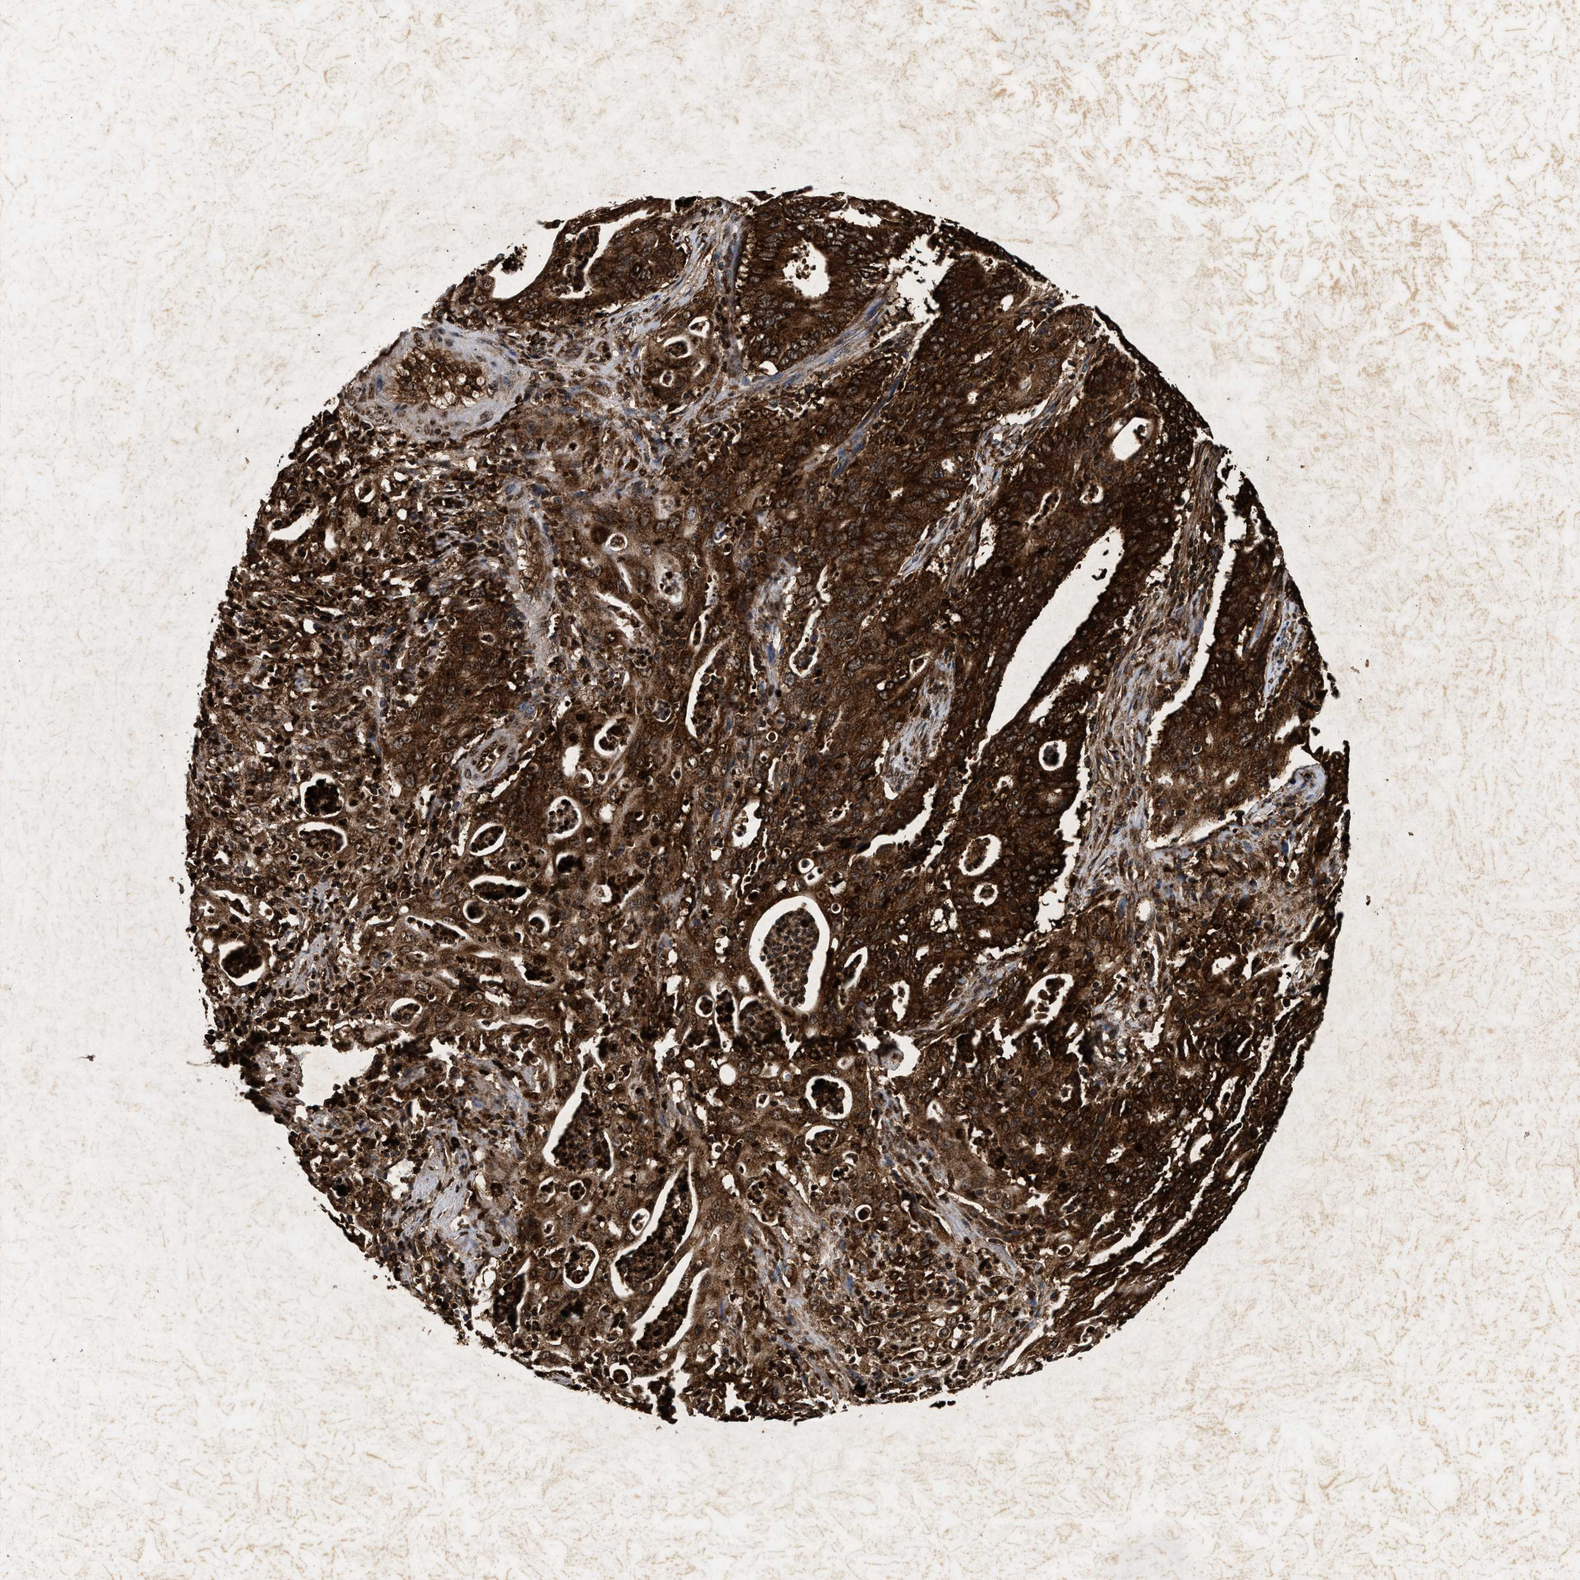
{"staining": {"intensity": "strong", "quantity": ">75%", "location": "cytoplasmic/membranous,nuclear"}, "tissue": "cervical cancer", "cell_type": "Tumor cells", "image_type": "cancer", "snomed": [{"axis": "morphology", "description": "Adenocarcinoma, NOS"}, {"axis": "topography", "description": "Cervix"}], "caption": "Tumor cells display high levels of strong cytoplasmic/membranous and nuclear expression in approximately >75% of cells in adenocarcinoma (cervical). (IHC, brightfield microscopy, high magnification).", "gene": "ACOX1", "patient": {"sex": "female", "age": 44}}